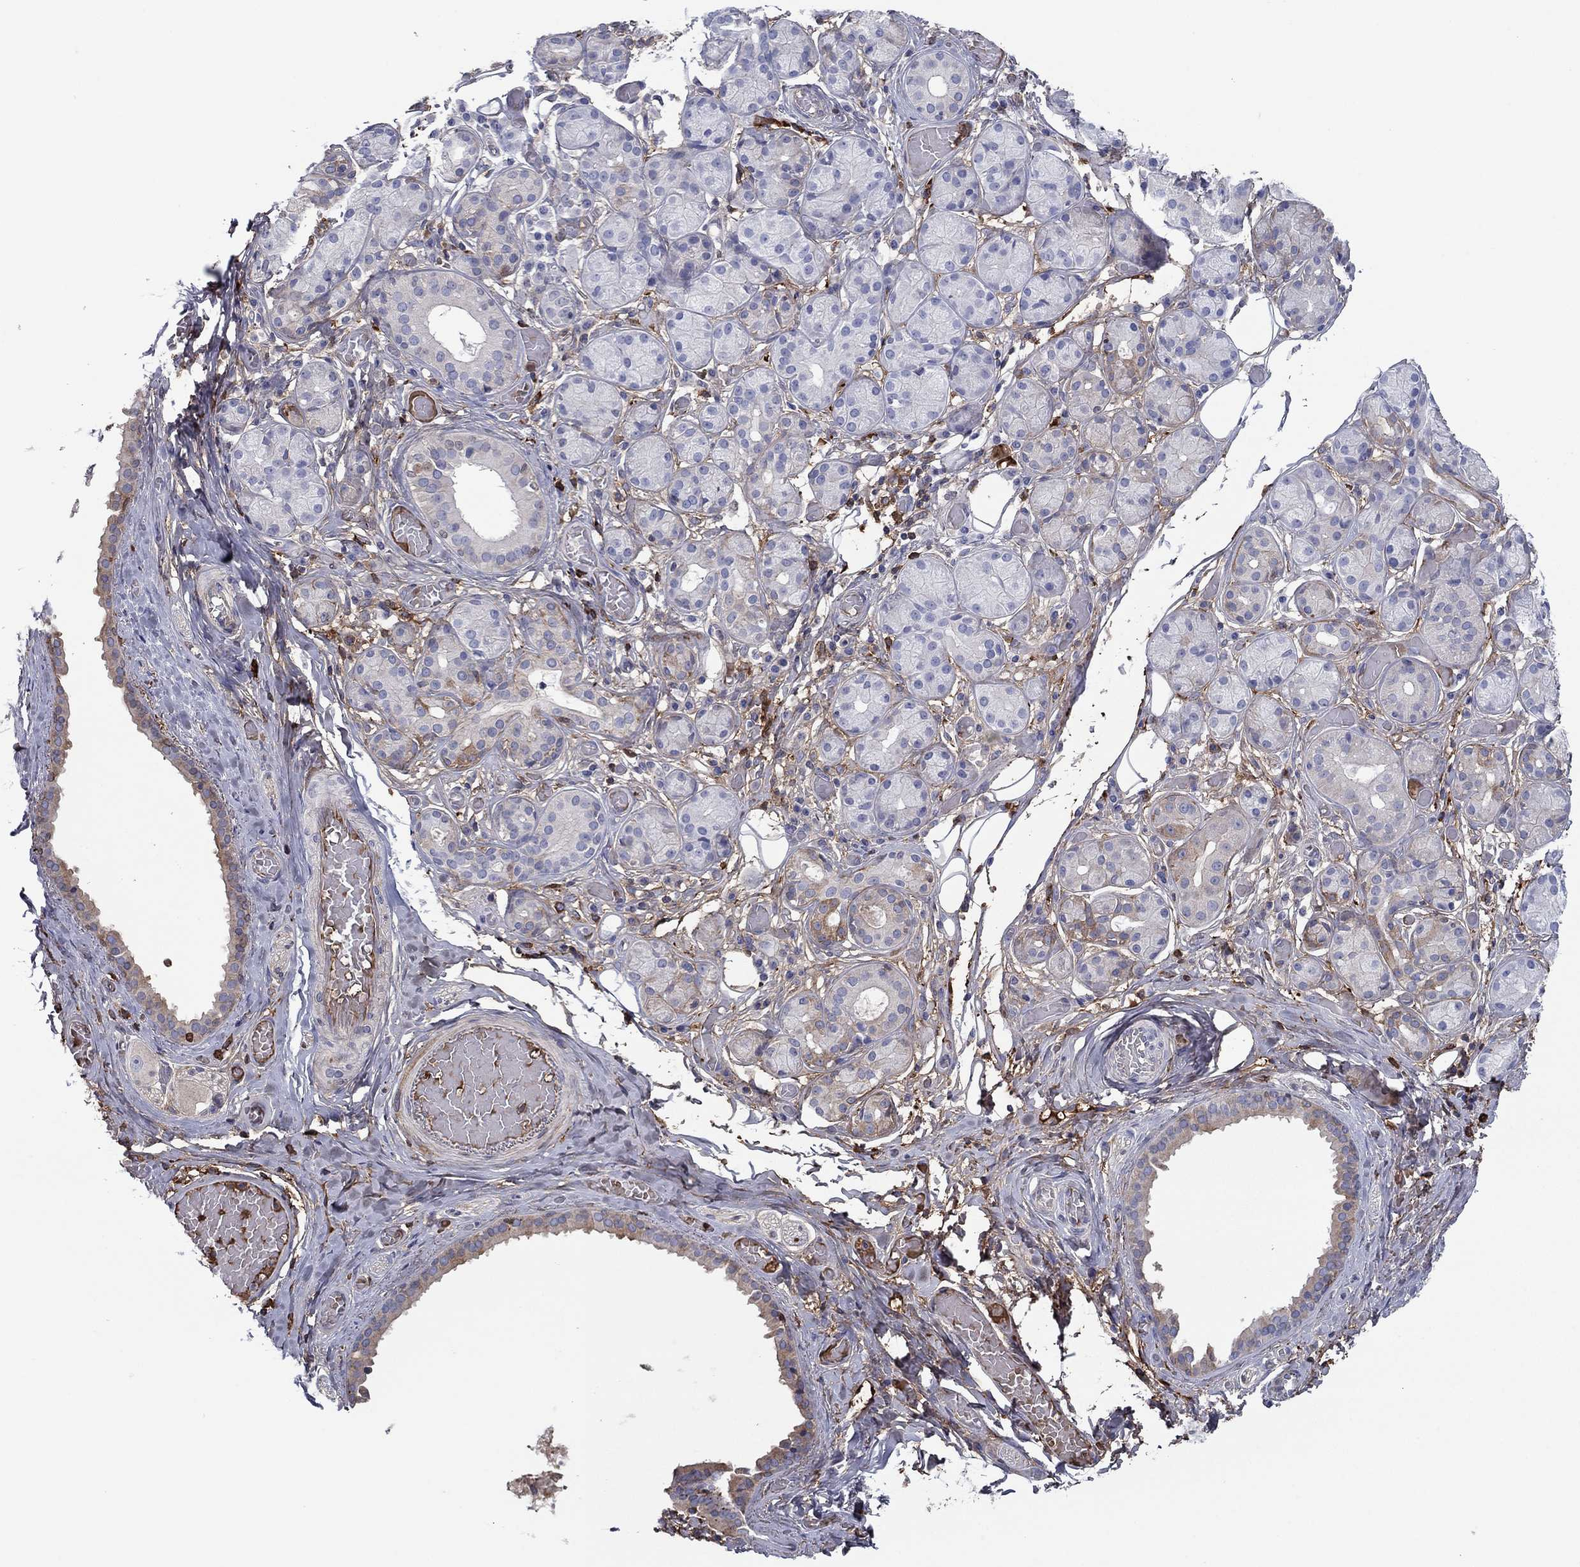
{"staining": {"intensity": "moderate", "quantity": "<25%", "location": "cytoplasmic/membranous"}, "tissue": "salivary gland", "cell_type": "Glandular cells", "image_type": "normal", "snomed": [{"axis": "morphology", "description": "Normal tissue, NOS"}, {"axis": "topography", "description": "Salivary gland"}, {"axis": "topography", "description": "Peripheral nerve tissue"}], "caption": "The micrograph displays immunohistochemical staining of unremarkable salivary gland. There is moderate cytoplasmic/membranous staining is appreciated in approximately <25% of glandular cells.", "gene": "HPX", "patient": {"sex": "male", "age": 71}}